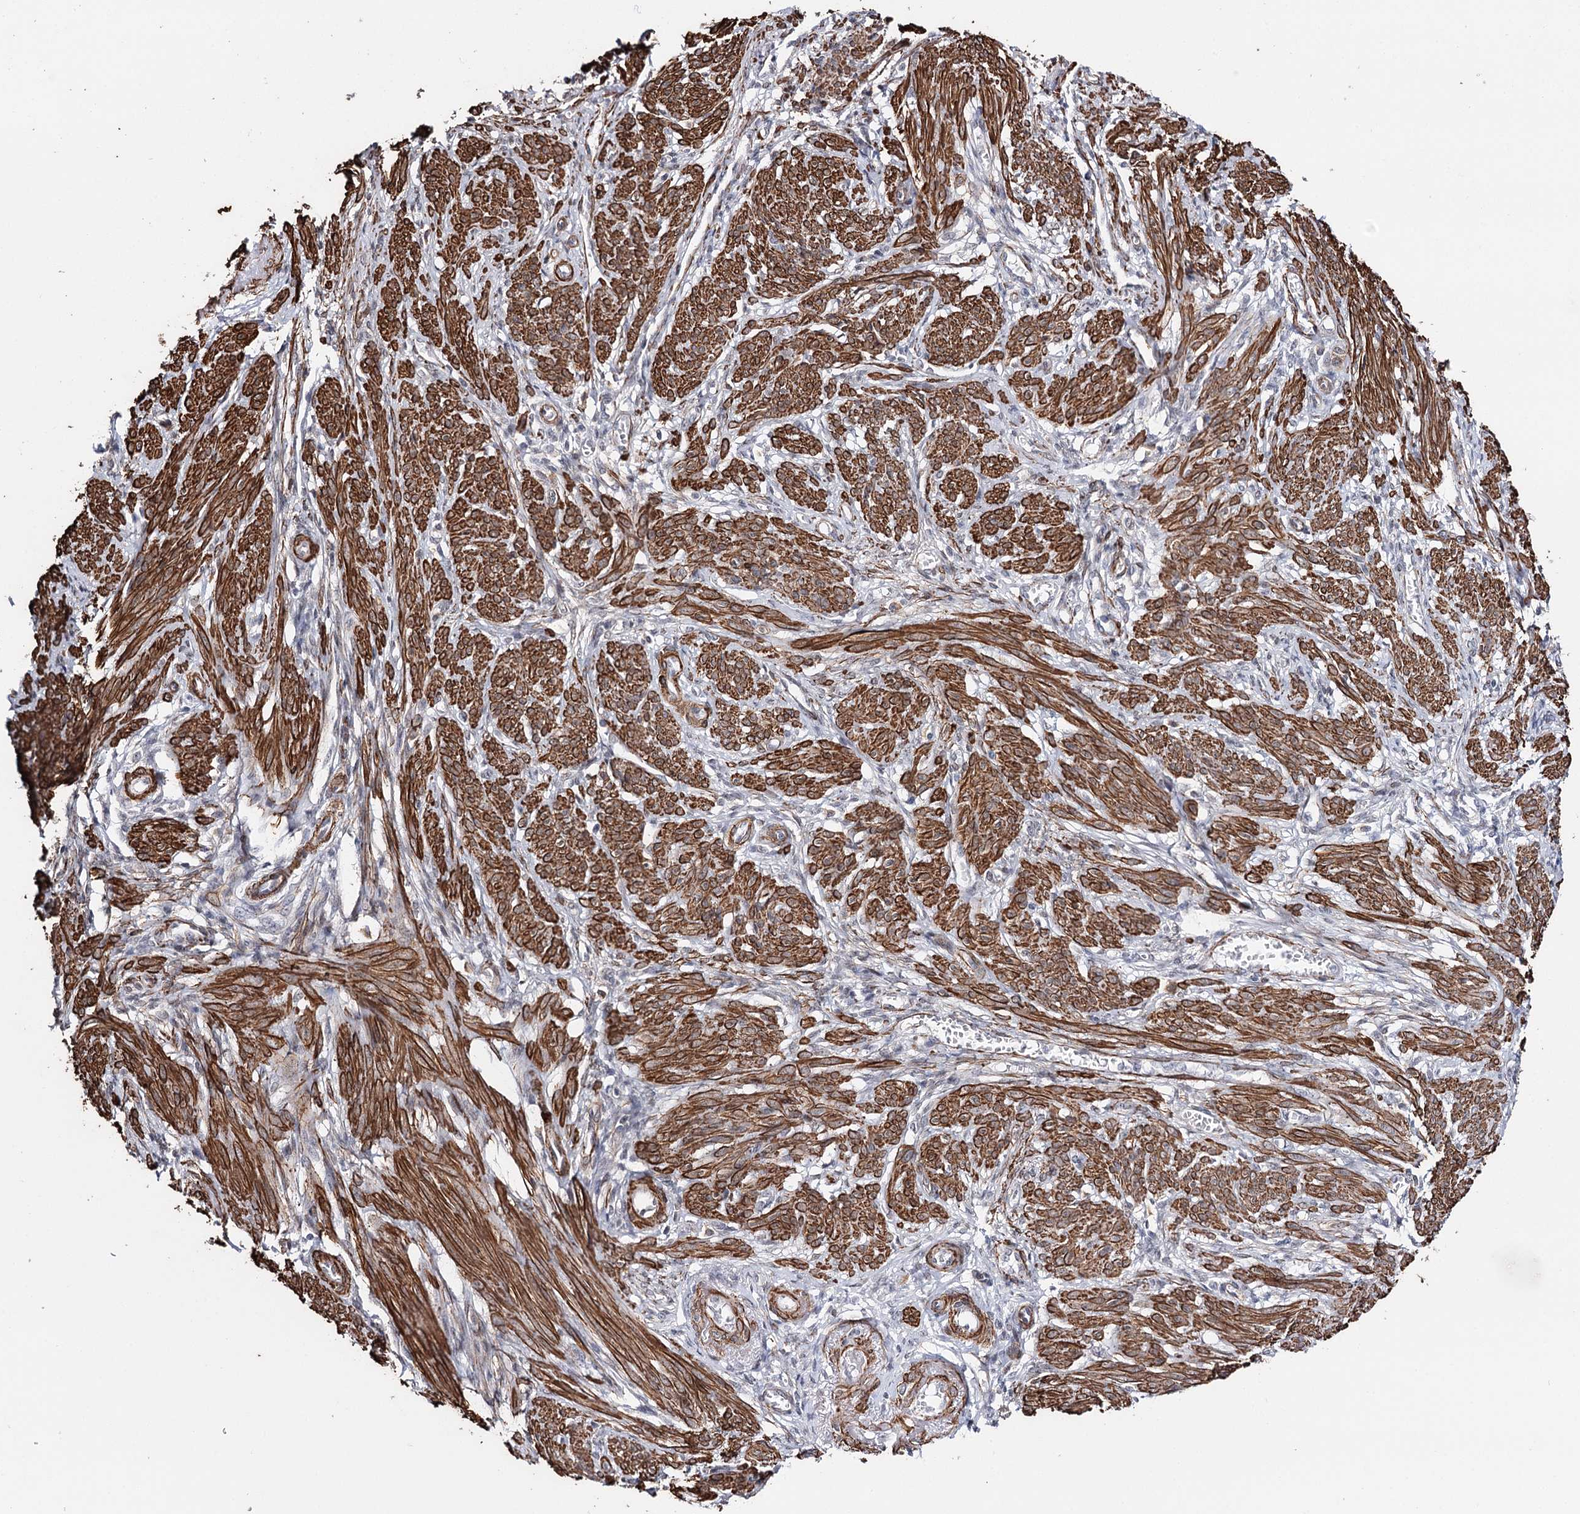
{"staining": {"intensity": "strong", "quantity": ">75%", "location": "cytoplasmic/membranous"}, "tissue": "smooth muscle", "cell_type": "Smooth muscle cells", "image_type": "normal", "snomed": [{"axis": "morphology", "description": "Normal tissue, NOS"}, {"axis": "topography", "description": "Smooth muscle"}], "caption": "High-power microscopy captured an IHC micrograph of unremarkable smooth muscle, revealing strong cytoplasmic/membranous expression in about >75% of smooth muscle cells. The protein is shown in brown color, while the nuclei are stained blue.", "gene": "CFAP46", "patient": {"sex": "female", "age": 39}}